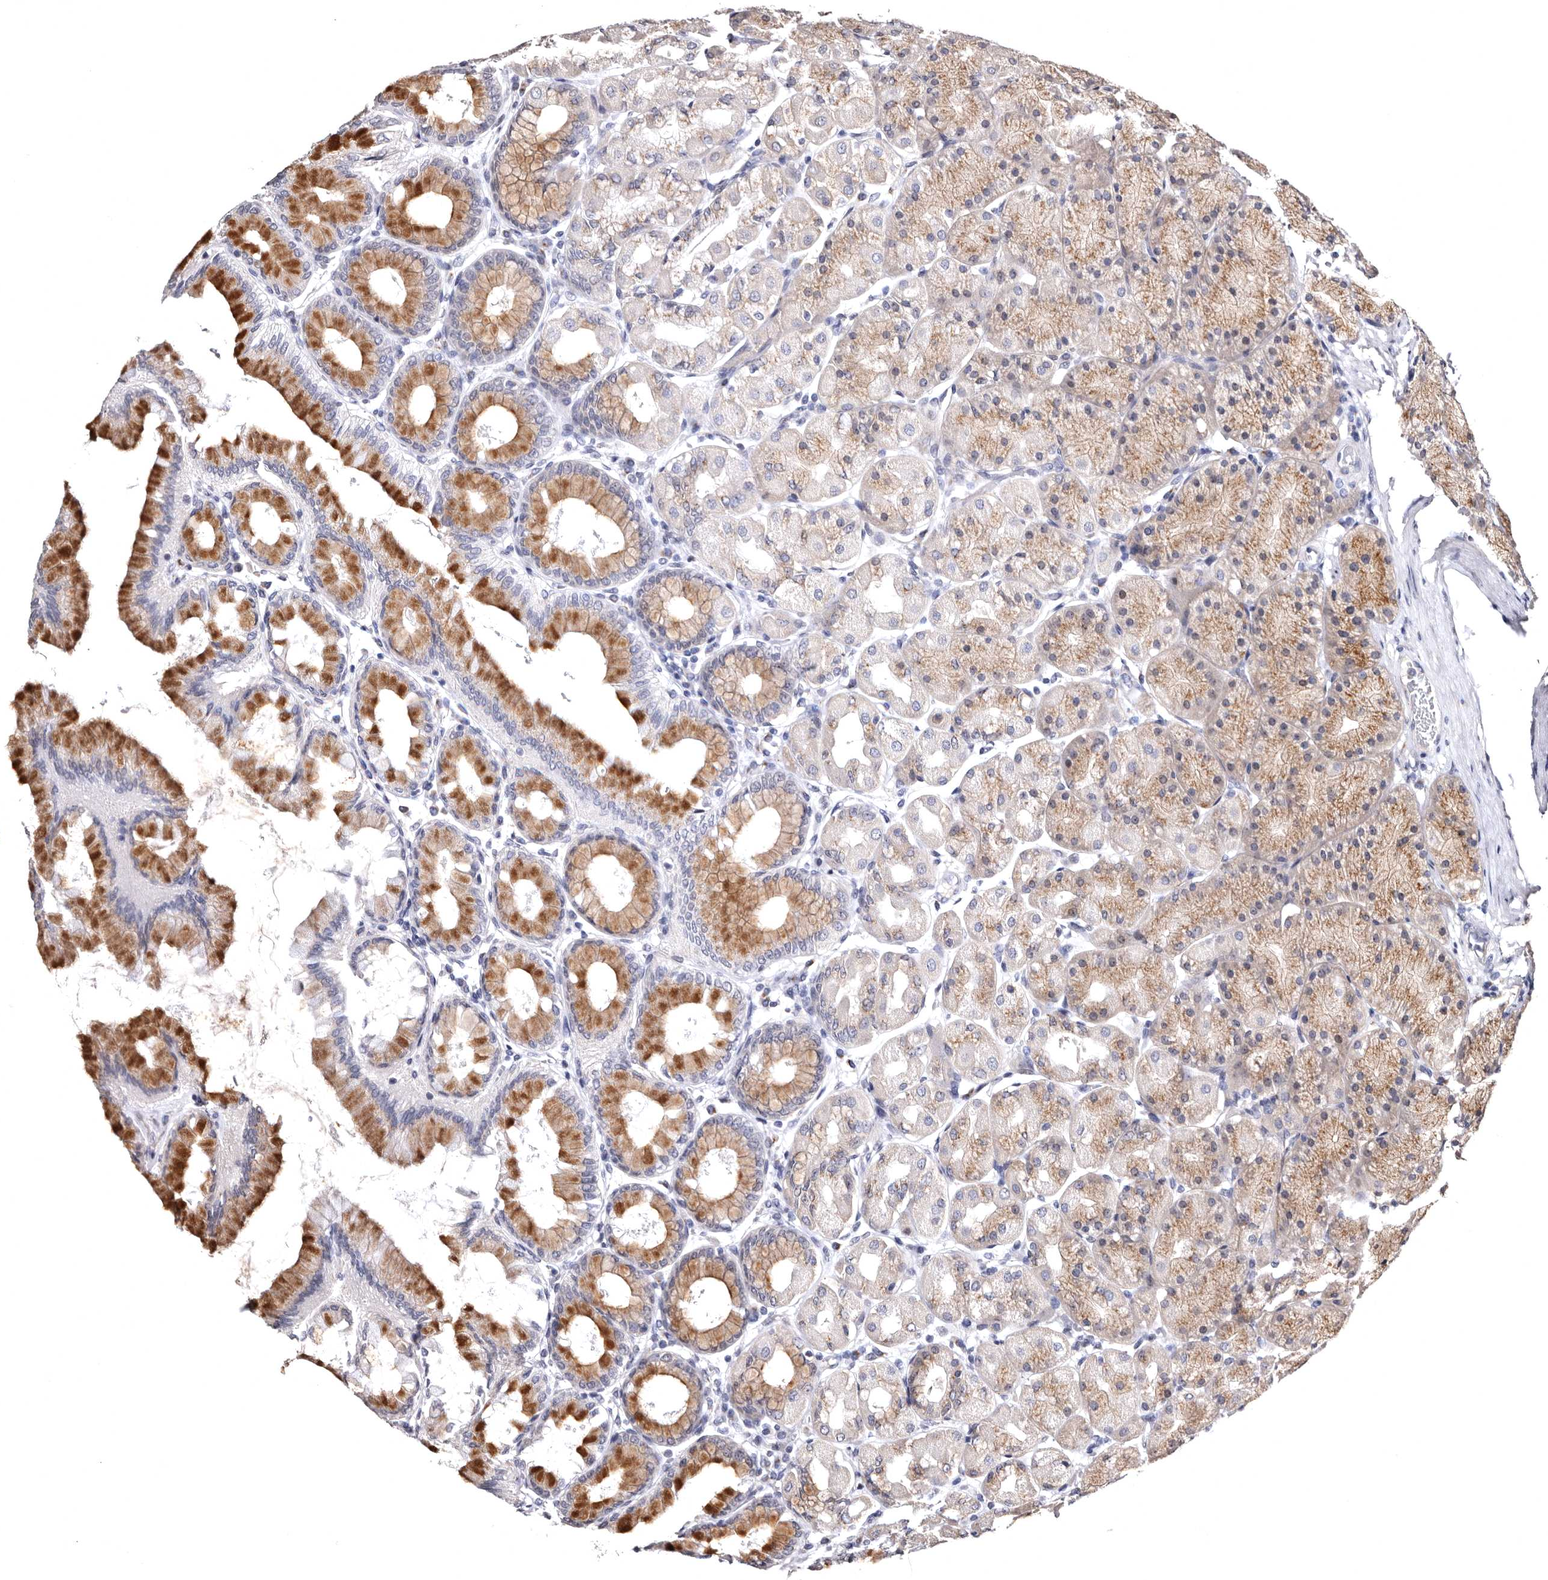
{"staining": {"intensity": "strong", "quantity": "<25%", "location": "cytoplasmic/membranous"}, "tissue": "stomach", "cell_type": "Glandular cells", "image_type": "normal", "snomed": [{"axis": "morphology", "description": "Normal tissue, NOS"}, {"axis": "topography", "description": "Stomach, upper"}], "caption": "Protein staining of normal stomach demonstrates strong cytoplasmic/membranous positivity in about <25% of glandular cells. The staining was performed using DAB to visualize the protein expression in brown, while the nuclei were stained in blue with hematoxylin (Magnification: 20x).", "gene": "FAM91A1", "patient": {"sex": "female", "age": 56}}